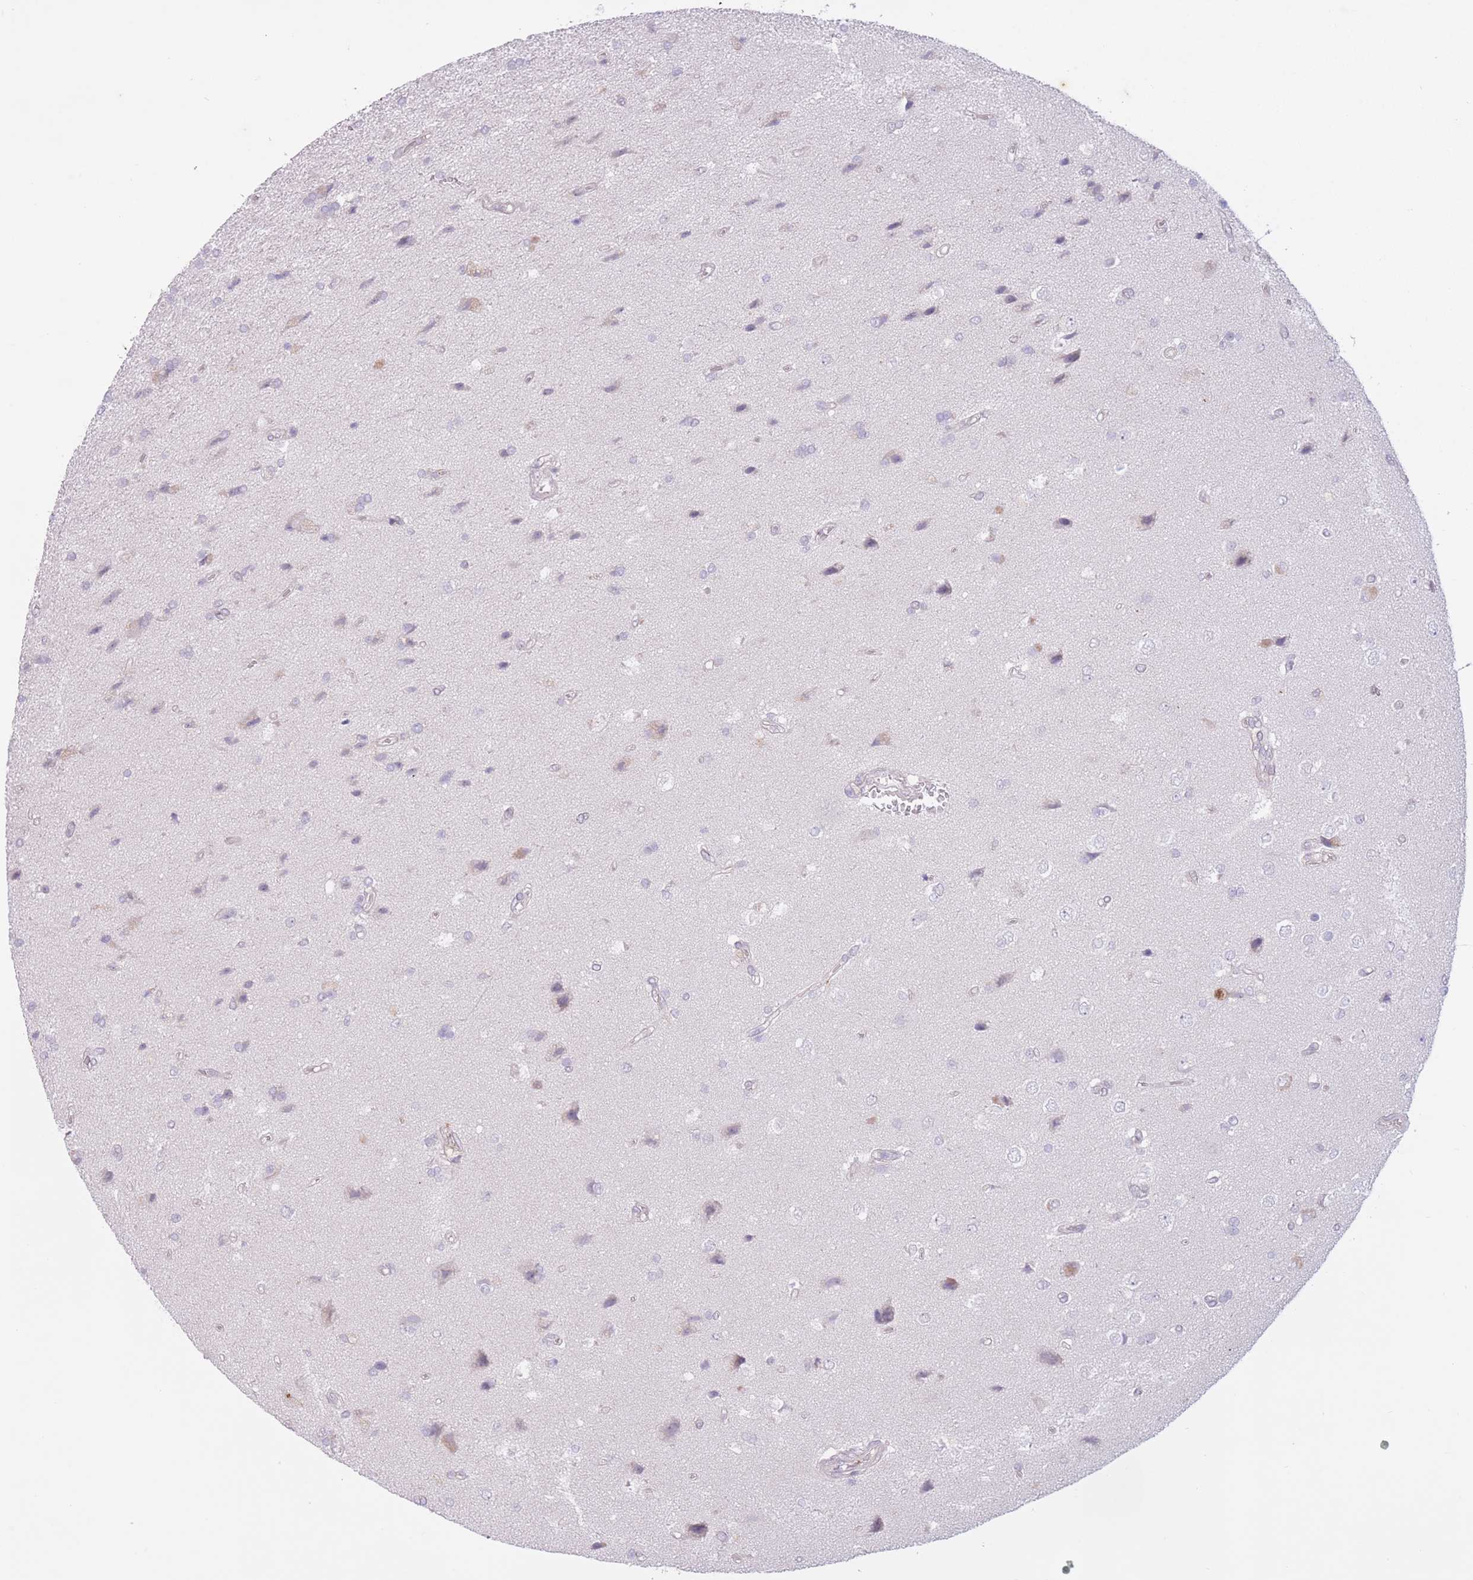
{"staining": {"intensity": "negative", "quantity": "none", "location": "none"}, "tissue": "glioma", "cell_type": "Tumor cells", "image_type": "cancer", "snomed": [{"axis": "morphology", "description": "Glioma, malignant, High grade"}, {"axis": "topography", "description": "Brain"}], "caption": "IHC histopathology image of glioma stained for a protein (brown), which shows no expression in tumor cells.", "gene": "ARPIN", "patient": {"sex": "male", "age": 56}}